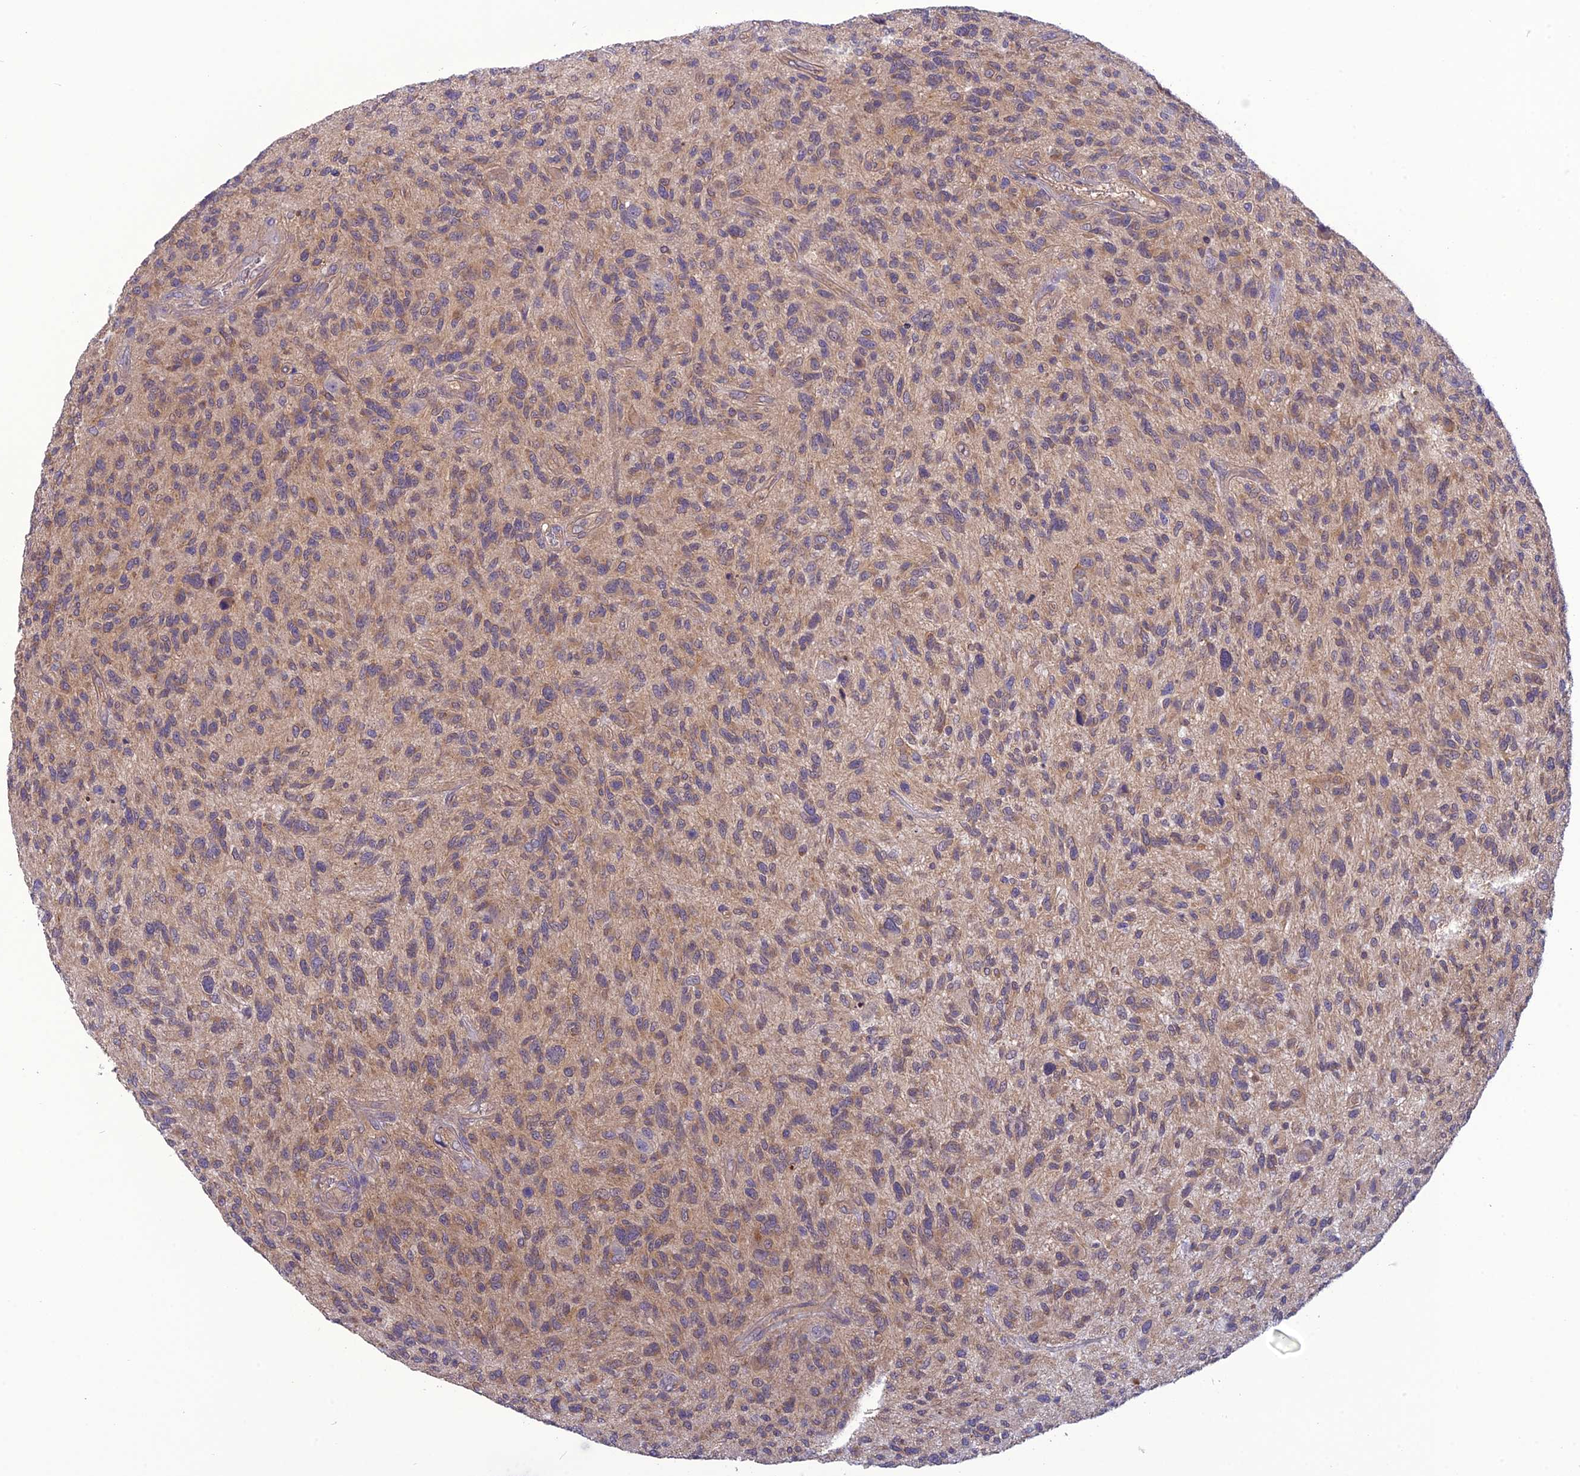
{"staining": {"intensity": "weak", "quantity": ">75%", "location": "cytoplasmic/membranous"}, "tissue": "glioma", "cell_type": "Tumor cells", "image_type": "cancer", "snomed": [{"axis": "morphology", "description": "Glioma, malignant, High grade"}, {"axis": "topography", "description": "Brain"}], "caption": "A brown stain labels weak cytoplasmic/membranous expression of a protein in malignant high-grade glioma tumor cells. (DAB IHC with brightfield microscopy, high magnification).", "gene": "PSMF1", "patient": {"sex": "male", "age": 47}}